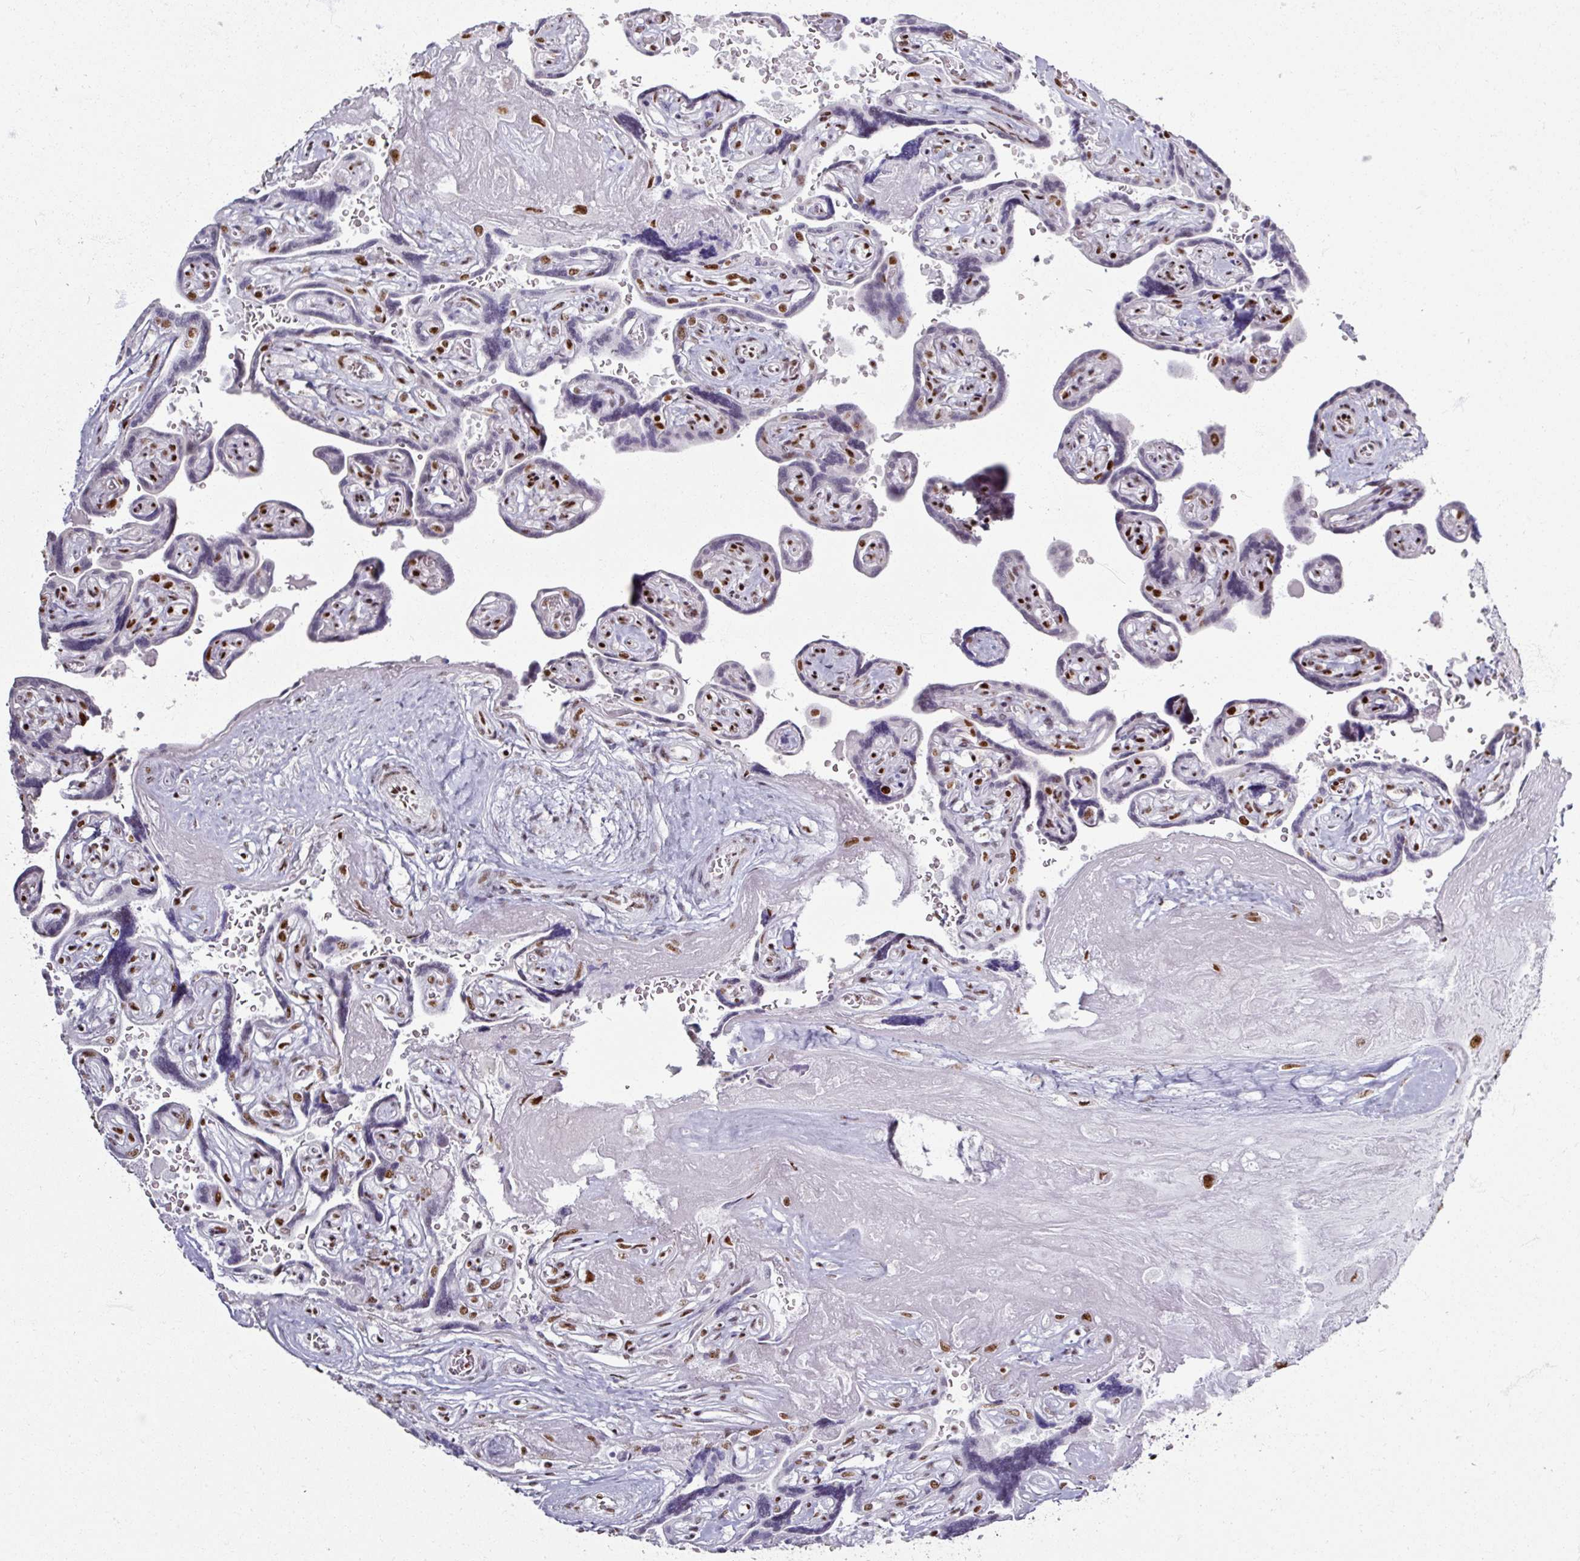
{"staining": {"intensity": "moderate", "quantity": "<25%", "location": "nuclear"}, "tissue": "placenta", "cell_type": "Trophoblastic cells", "image_type": "normal", "snomed": [{"axis": "morphology", "description": "Normal tissue, NOS"}, {"axis": "topography", "description": "Placenta"}], "caption": "Moderate nuclear expression is identified in about <25% of trophoblastic cells in unremarkable placenta.", "gene": "ADAR", "patient": {"sex": "female", "age": 32}}